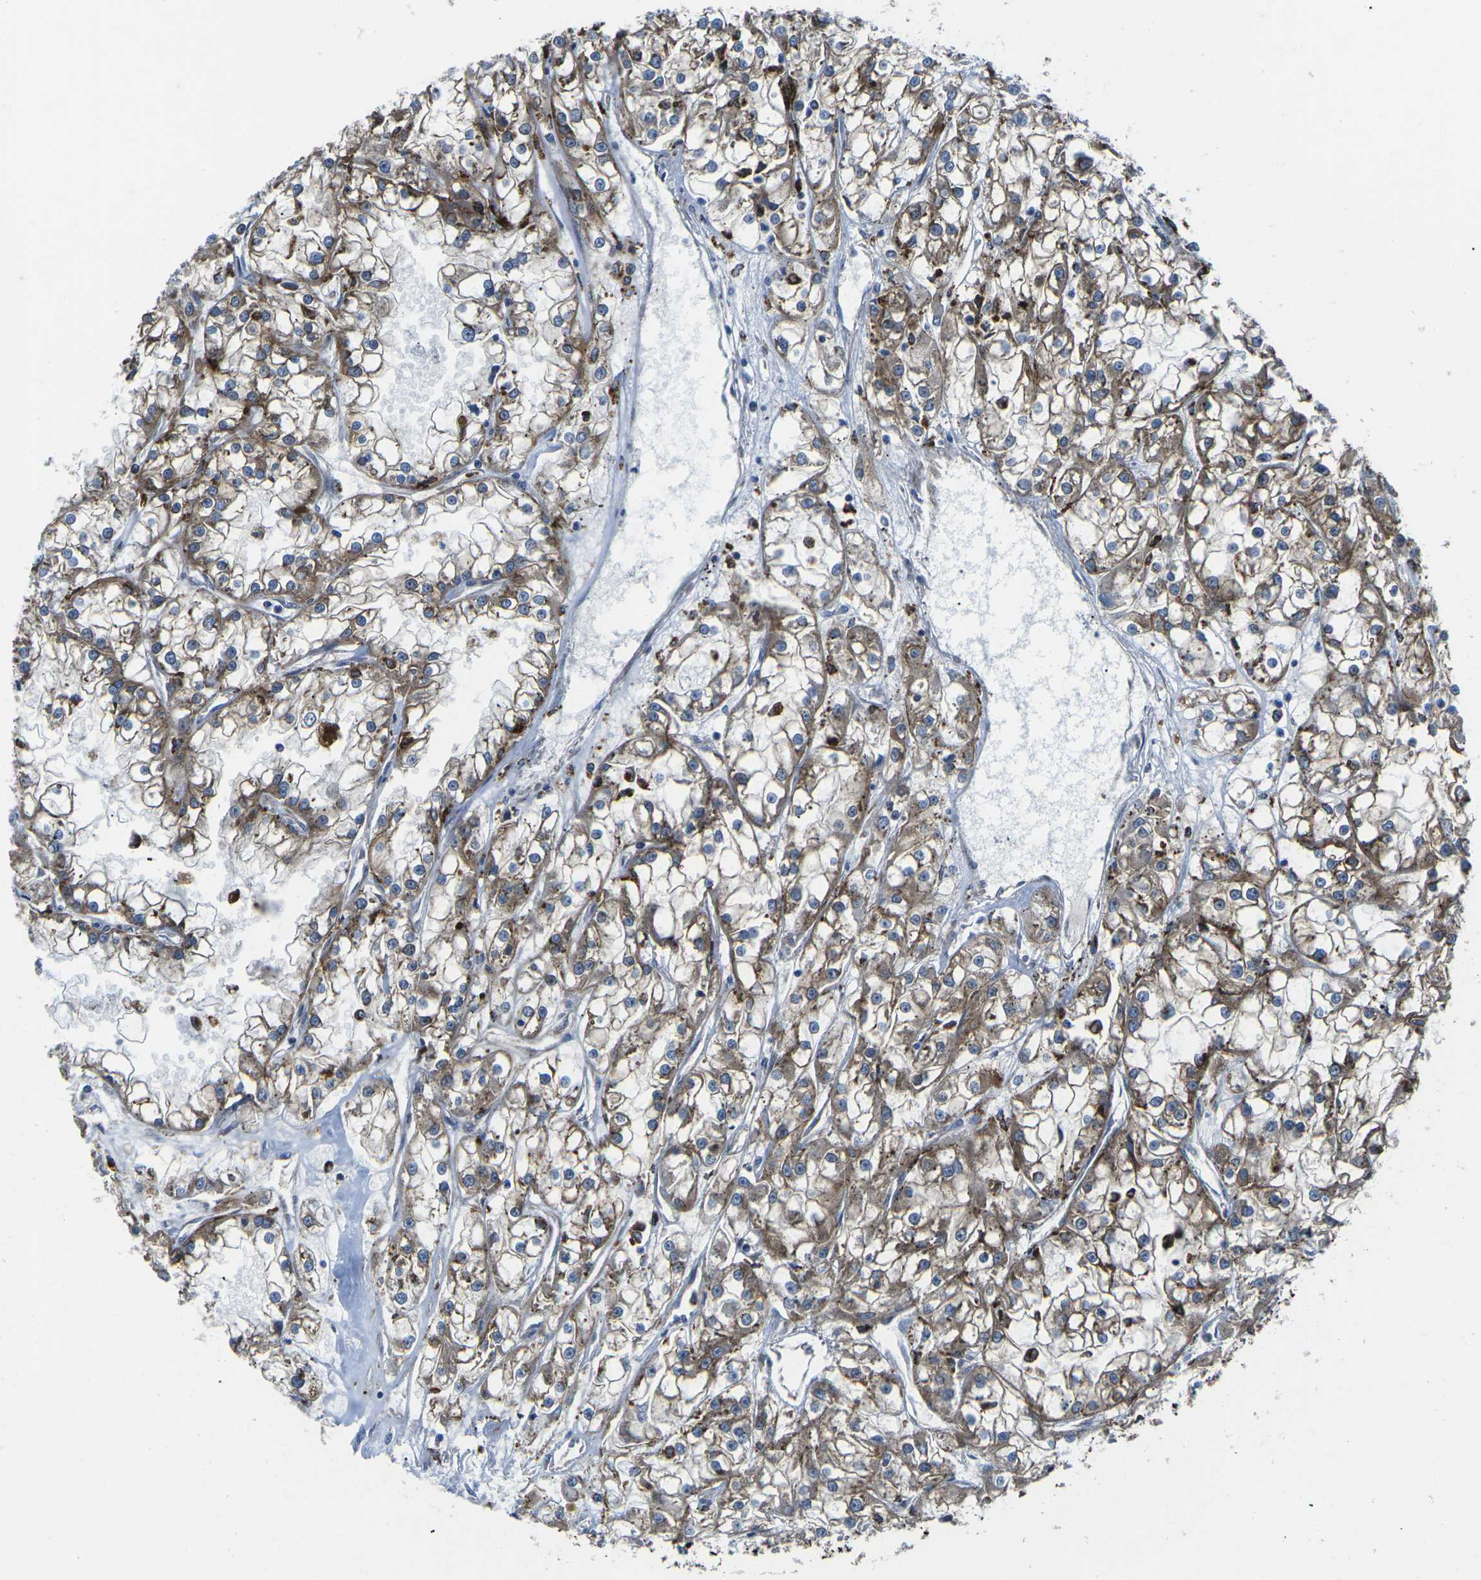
{"staining": {"intensity": "moderate", "quantity": ">75%", "location": "cytoplasmic/membranous"}, "tissue": "renal cancer", "cell_type": "Tumor cells", "image_type": "cancer", "snomed": [{"axis": "morphology", "description": "Adenocarcinoma, NOS"}, {"axis": "topography", "description": "Kidney"}], "caption": "Immunohistochemistry (IHC) staining of adenocarcinoma (renal), which demonstrates medium levels of moderate cytoplasmic/membranous expression in about >75% of tumor cells indicating moderate cytoplasmic/membranous protein expression. The staining was performed using DAB (3,3'-diaminobenzidine) (brown) for protein detection and nuclei were counterstained in hematoxylin (blue).", "gene": "DLG1", "patient": {"sex": "female", "age": 52}}